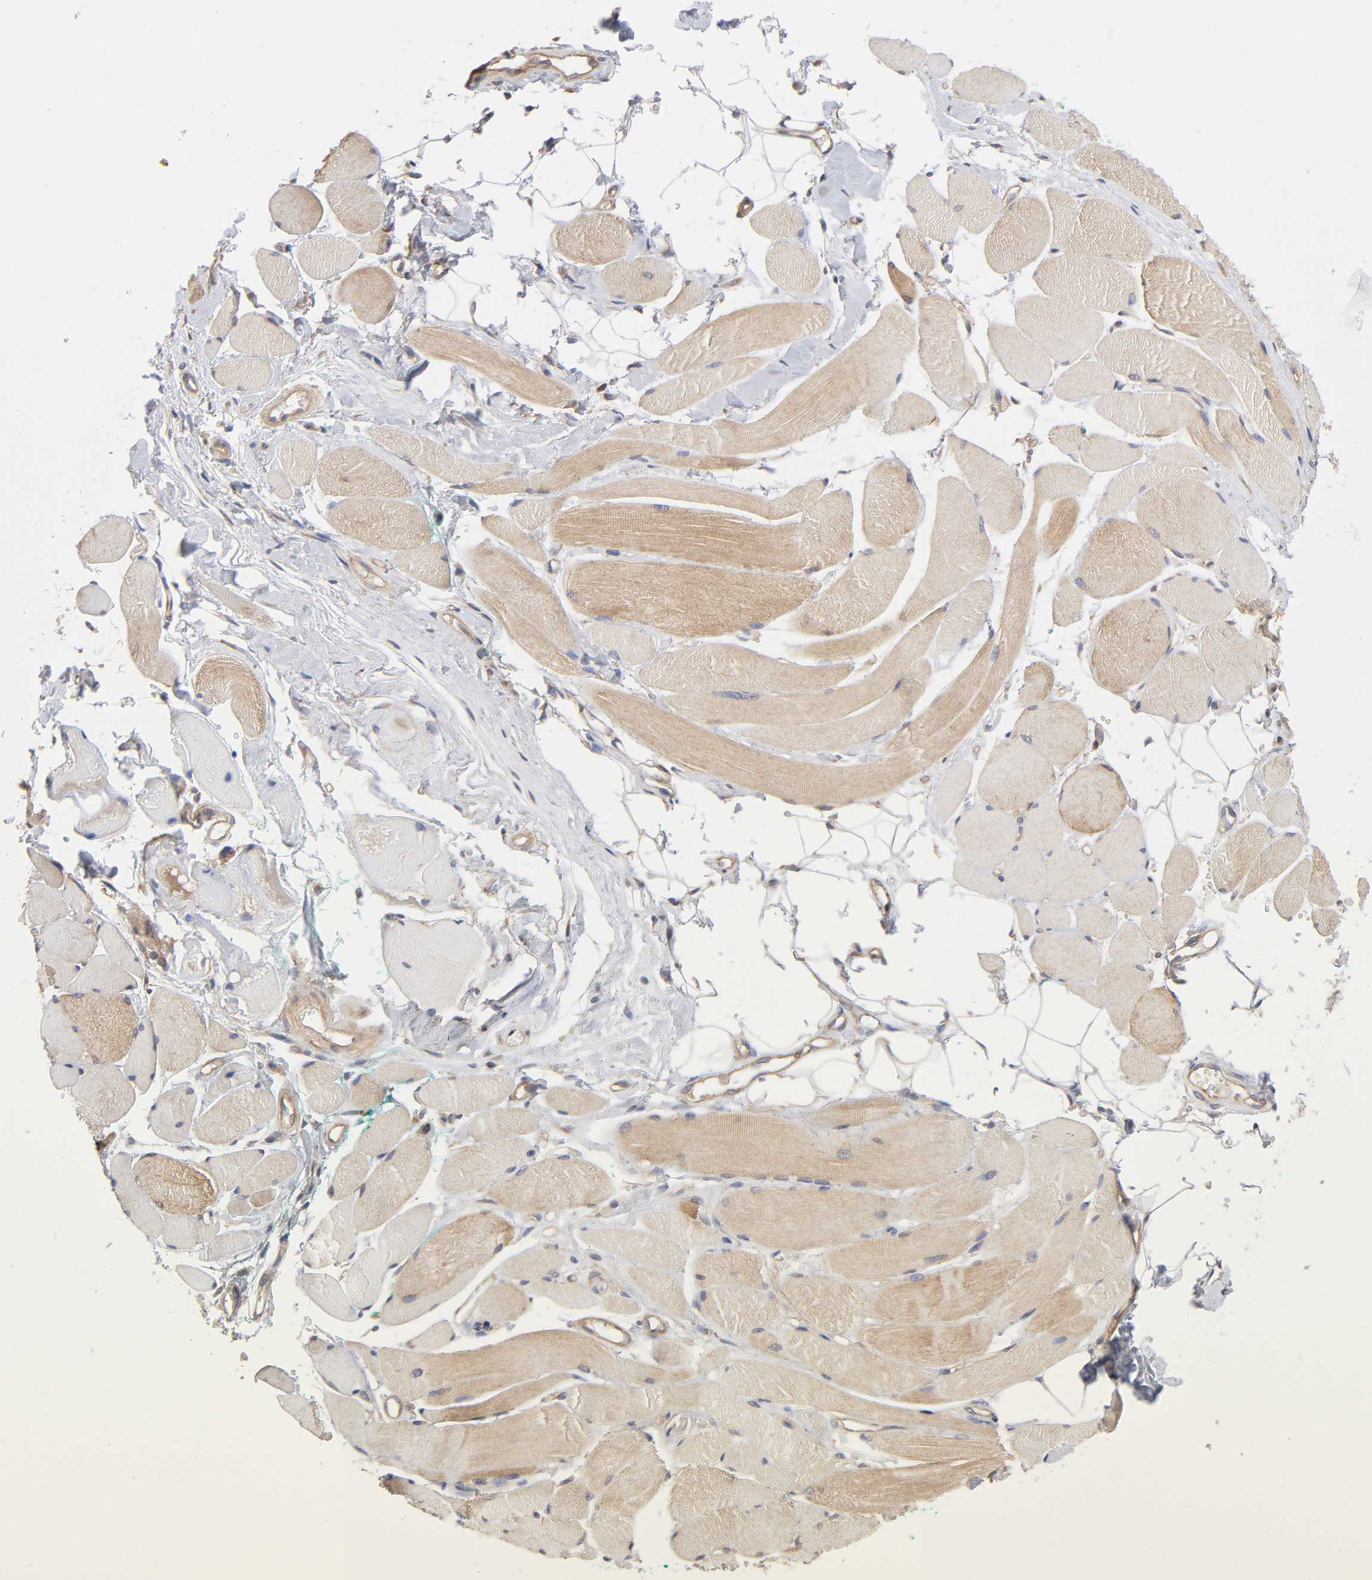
{"staining": {"intensity": "weak", "quantity": ">75%", "location": "cytoplasmic/membranous"}, "tissue": "skeletal muscle", "cell_type": "Myocytes", "image_type": "normal", "snomed": [{"axis": "morphology", "description": "Normal tissue, NOS"}, {"axis": "topography", "description": "Skeletal muscle"}, {"axis": "topography", "description": "Peripheral nerve tissue"}], "caption": "The photomicrograph demonstrates immunohistochemical staining of normal skeletal muscle. There is weak cytoplasmic/membranous positivity is seen in approximately >75% of myocytes.", "gene": "STRN3", "patient": {"sex": "female", "age": 84}}